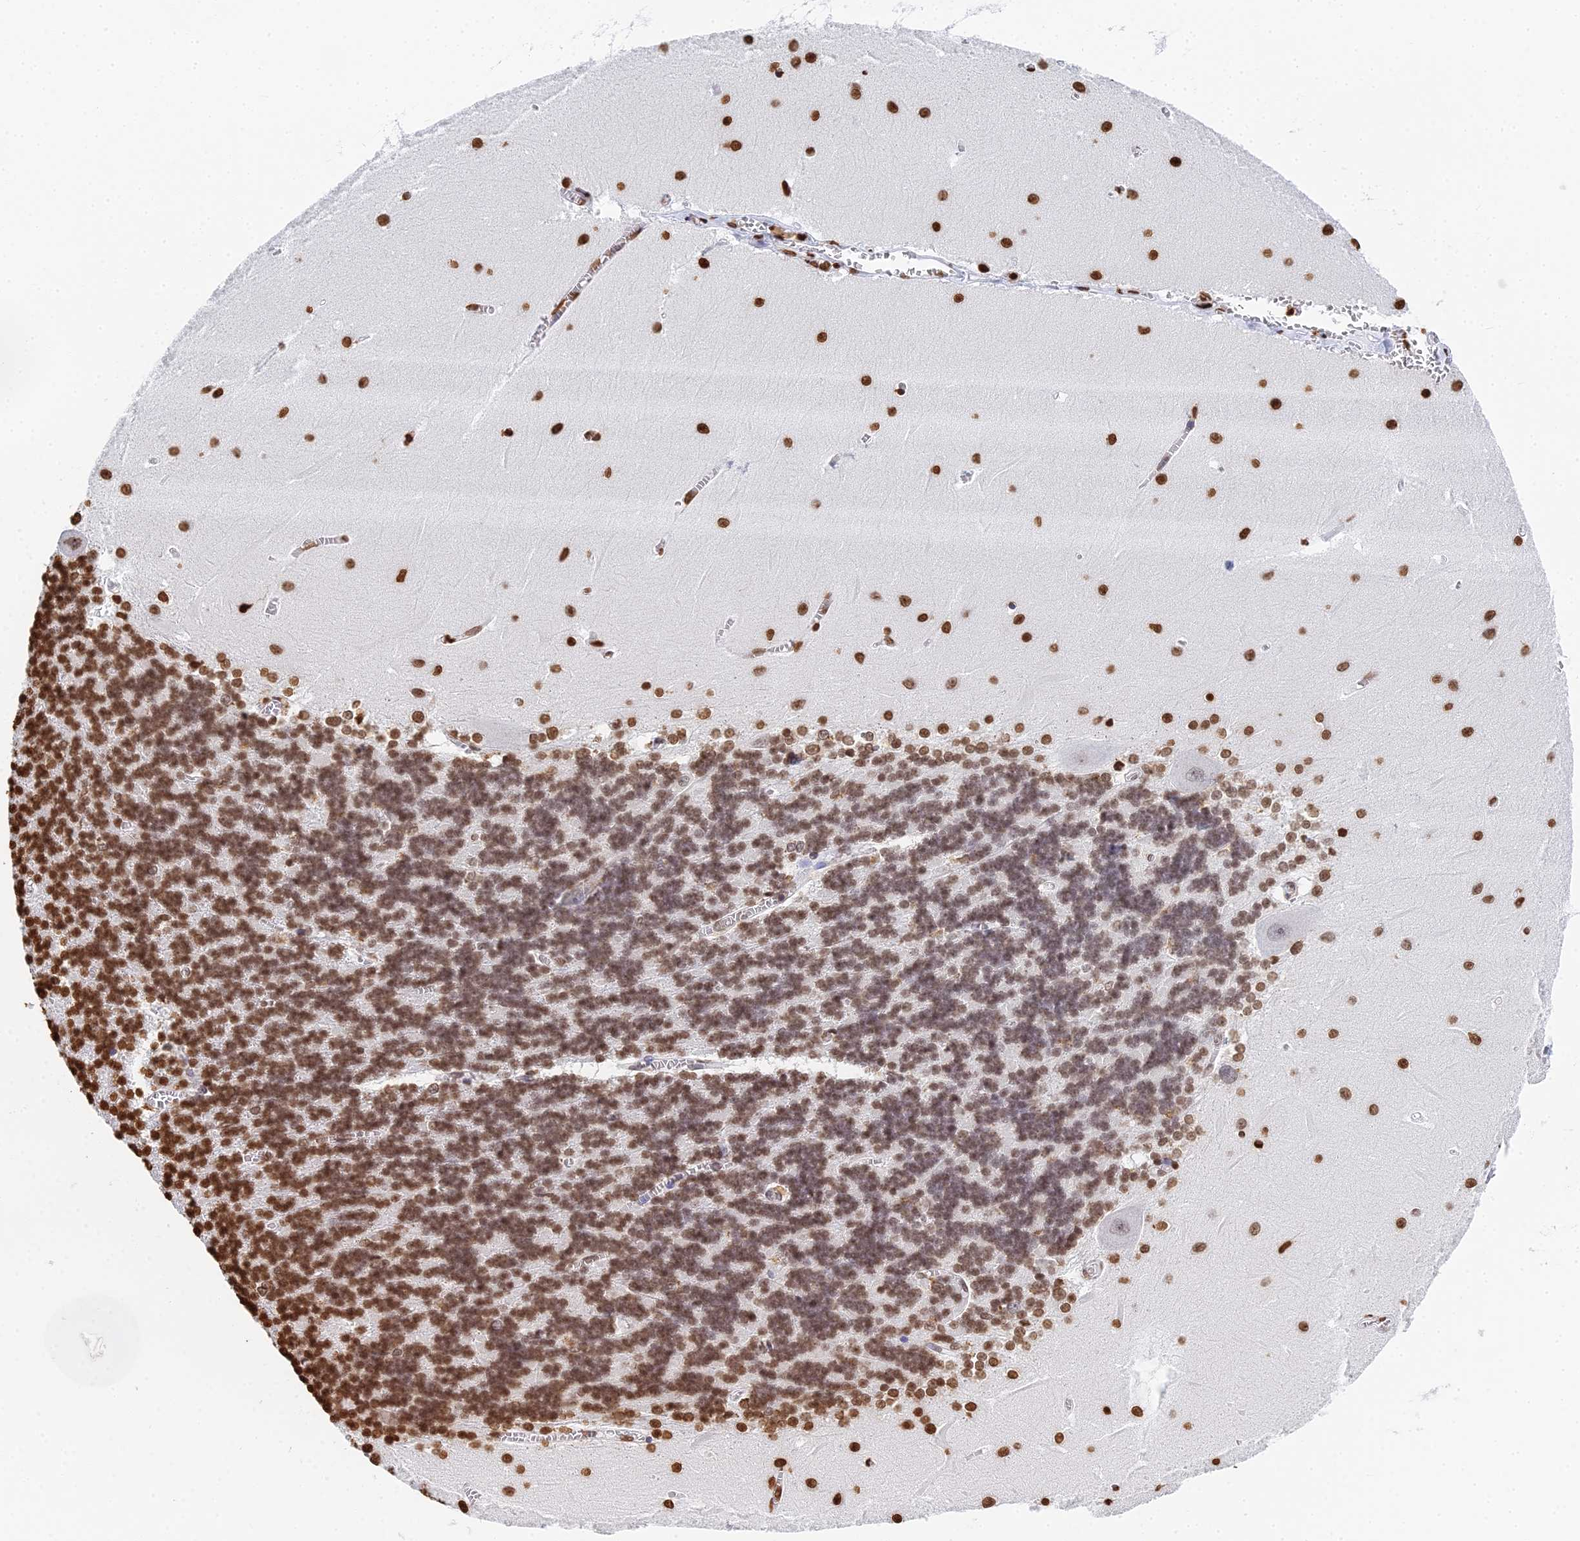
{"staining": {"intensity": "moderate", "quantity": "25%-75%", "location": "nuclear"}, "tissue": "cerebellum", "cell_type": "Cells in granular layer", "image_type": "normal", "snomed": [{"axis": "morphology", "description": "Normal tissue, NOS"}, {"axis": "topography", "description": "Cerebellum"}], "caption": "Cerebellum stained with immunohistochemistry reveals moderate nuclear expression in approximately 25%-75% of cells in granular layer. Nuclei are stained in blue.", "gene": "GBP3", "patient": {"sex": "male", "age": 37}}